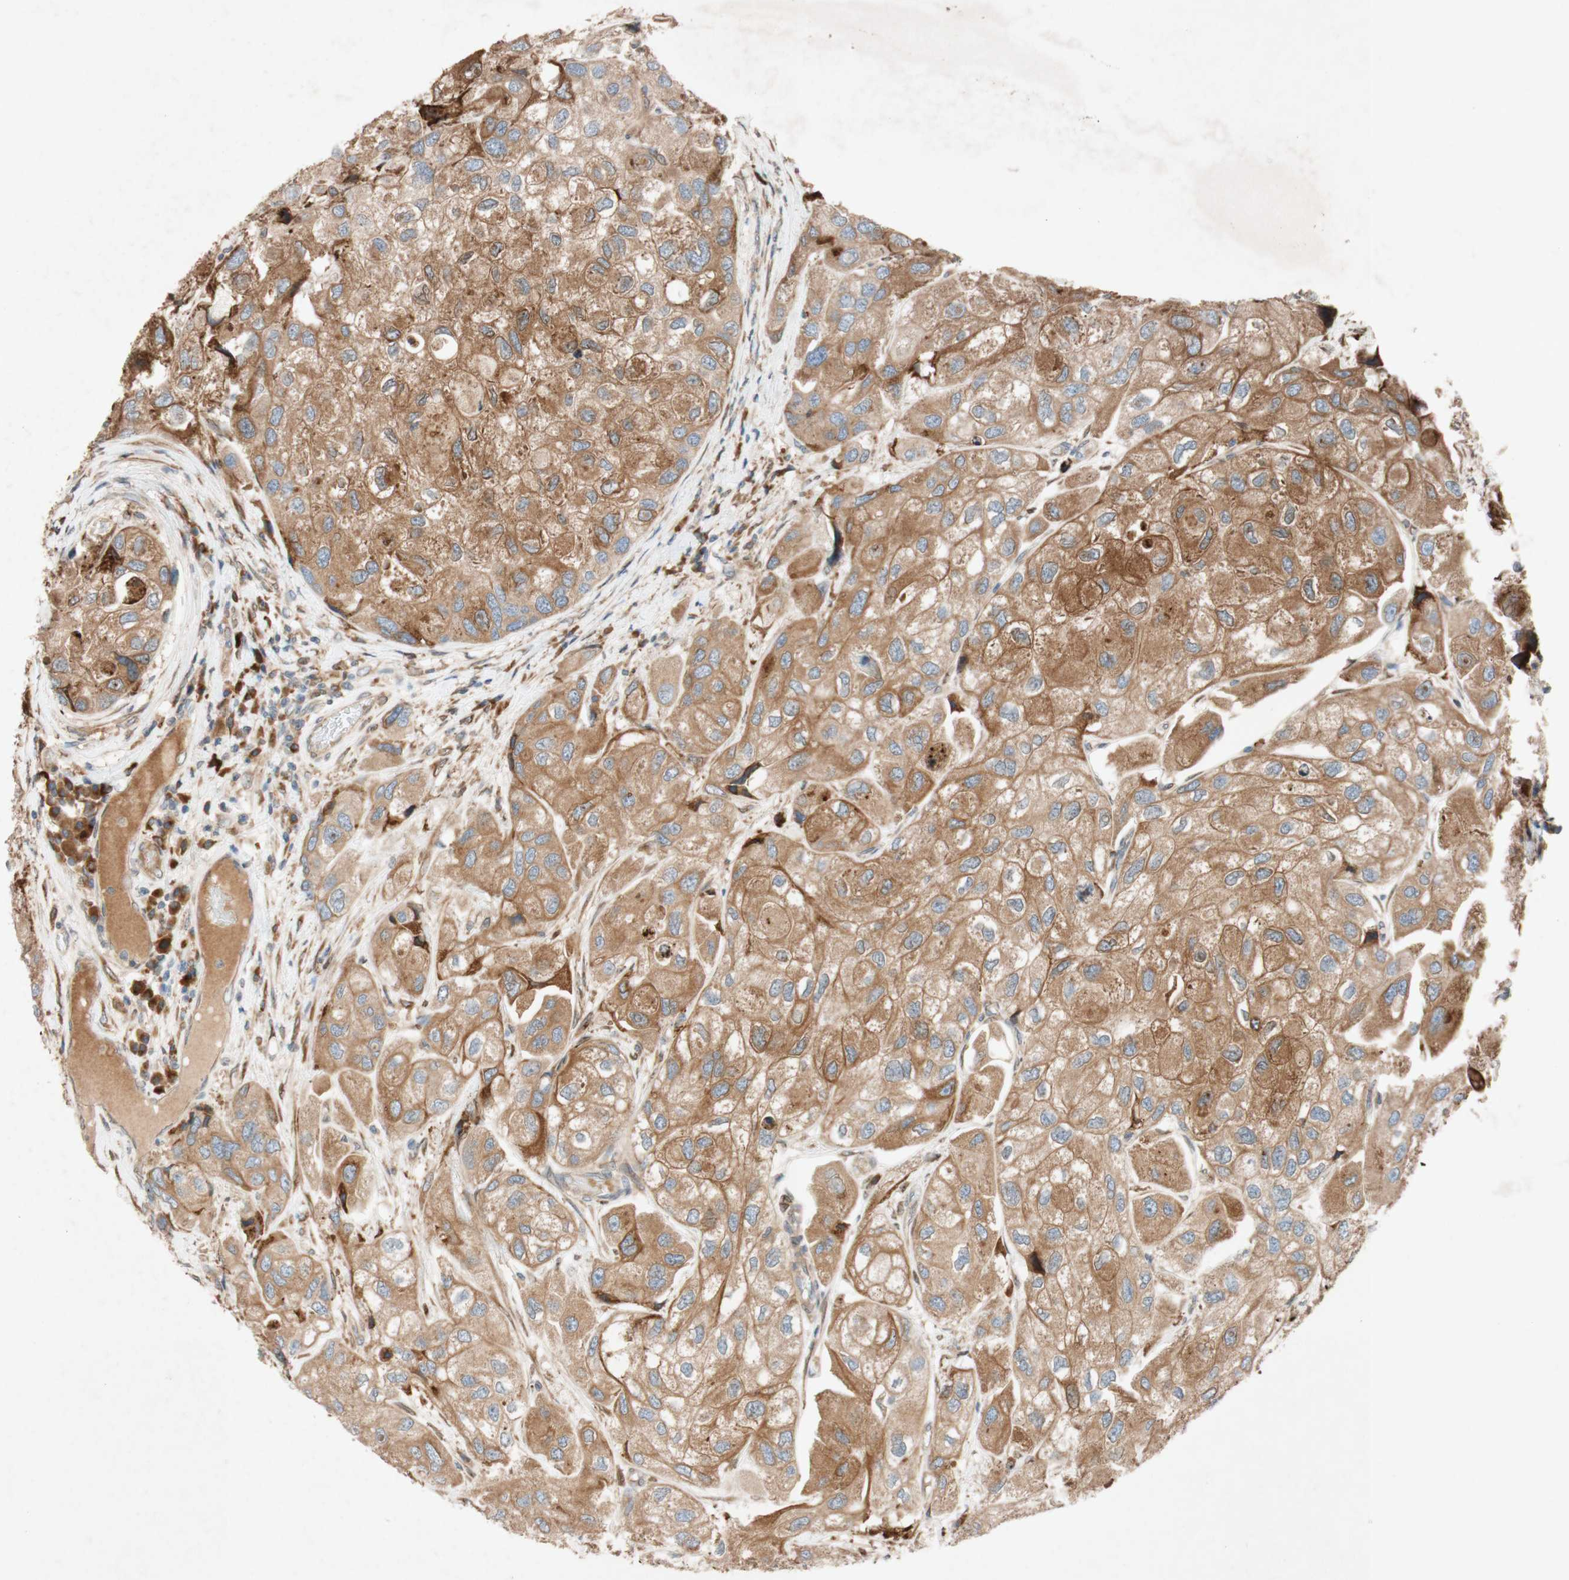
{"staining": {"intensity": "moderate", "quantity": ">75%", "location": "cytoplasmic/membranous,nuclear"}, "tissue": "urothelial cancer", "cell_type": "Tumor cells", "image_type": "cancer", "snomed": [{"axis": "morphology", "description": "Urothelial carcinoma, High grade"}, {"axis": "topography", "description": "Urinary bladder"}], "caption": "Immunohistochemical staining of human urothelial carcinoma (high-grade) reveals moderate cytoplasmic/membranous and nuclear protein positivity in about >75% of tumor cells.", "gene": "PTPRU", "patient": {"sex": "female", "age": 64}}